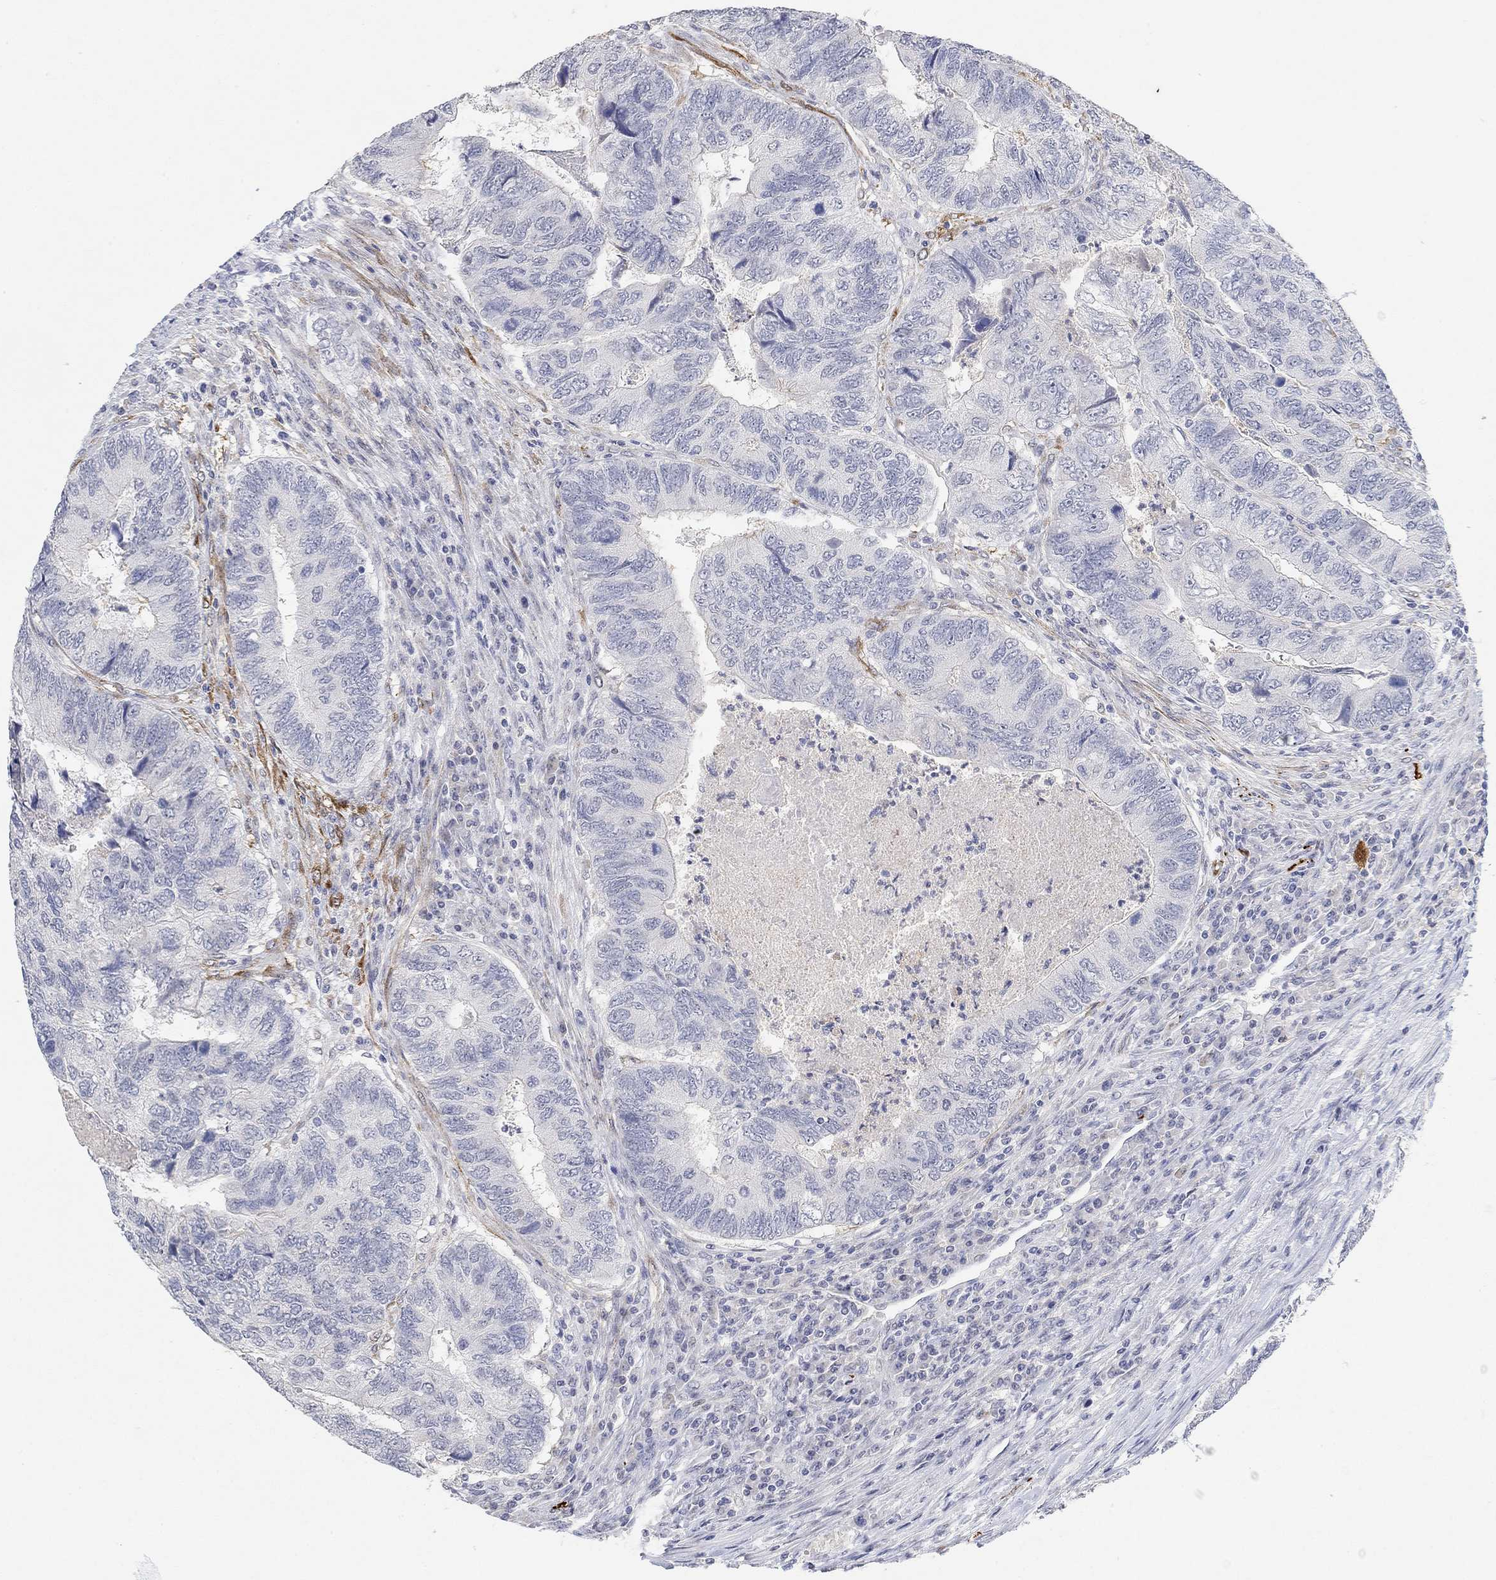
{"staining": {"intensity": "negative", "quantity": "none", "location": "none"}, "tissue": "colorectal cancer", "cell_type": "Tumor cells", "image_type": "cancer", "snomed": [{"axis": "morphology", "description": "Adenocarcinoma, NOS"}, {"axis": "topography", "description": "Colon"}], "caption": "Tumor cells are negative for protein expression in human colorectal cancer.", "gene": "VAT1L", "patient": {"sex": "female", "age": 67}}